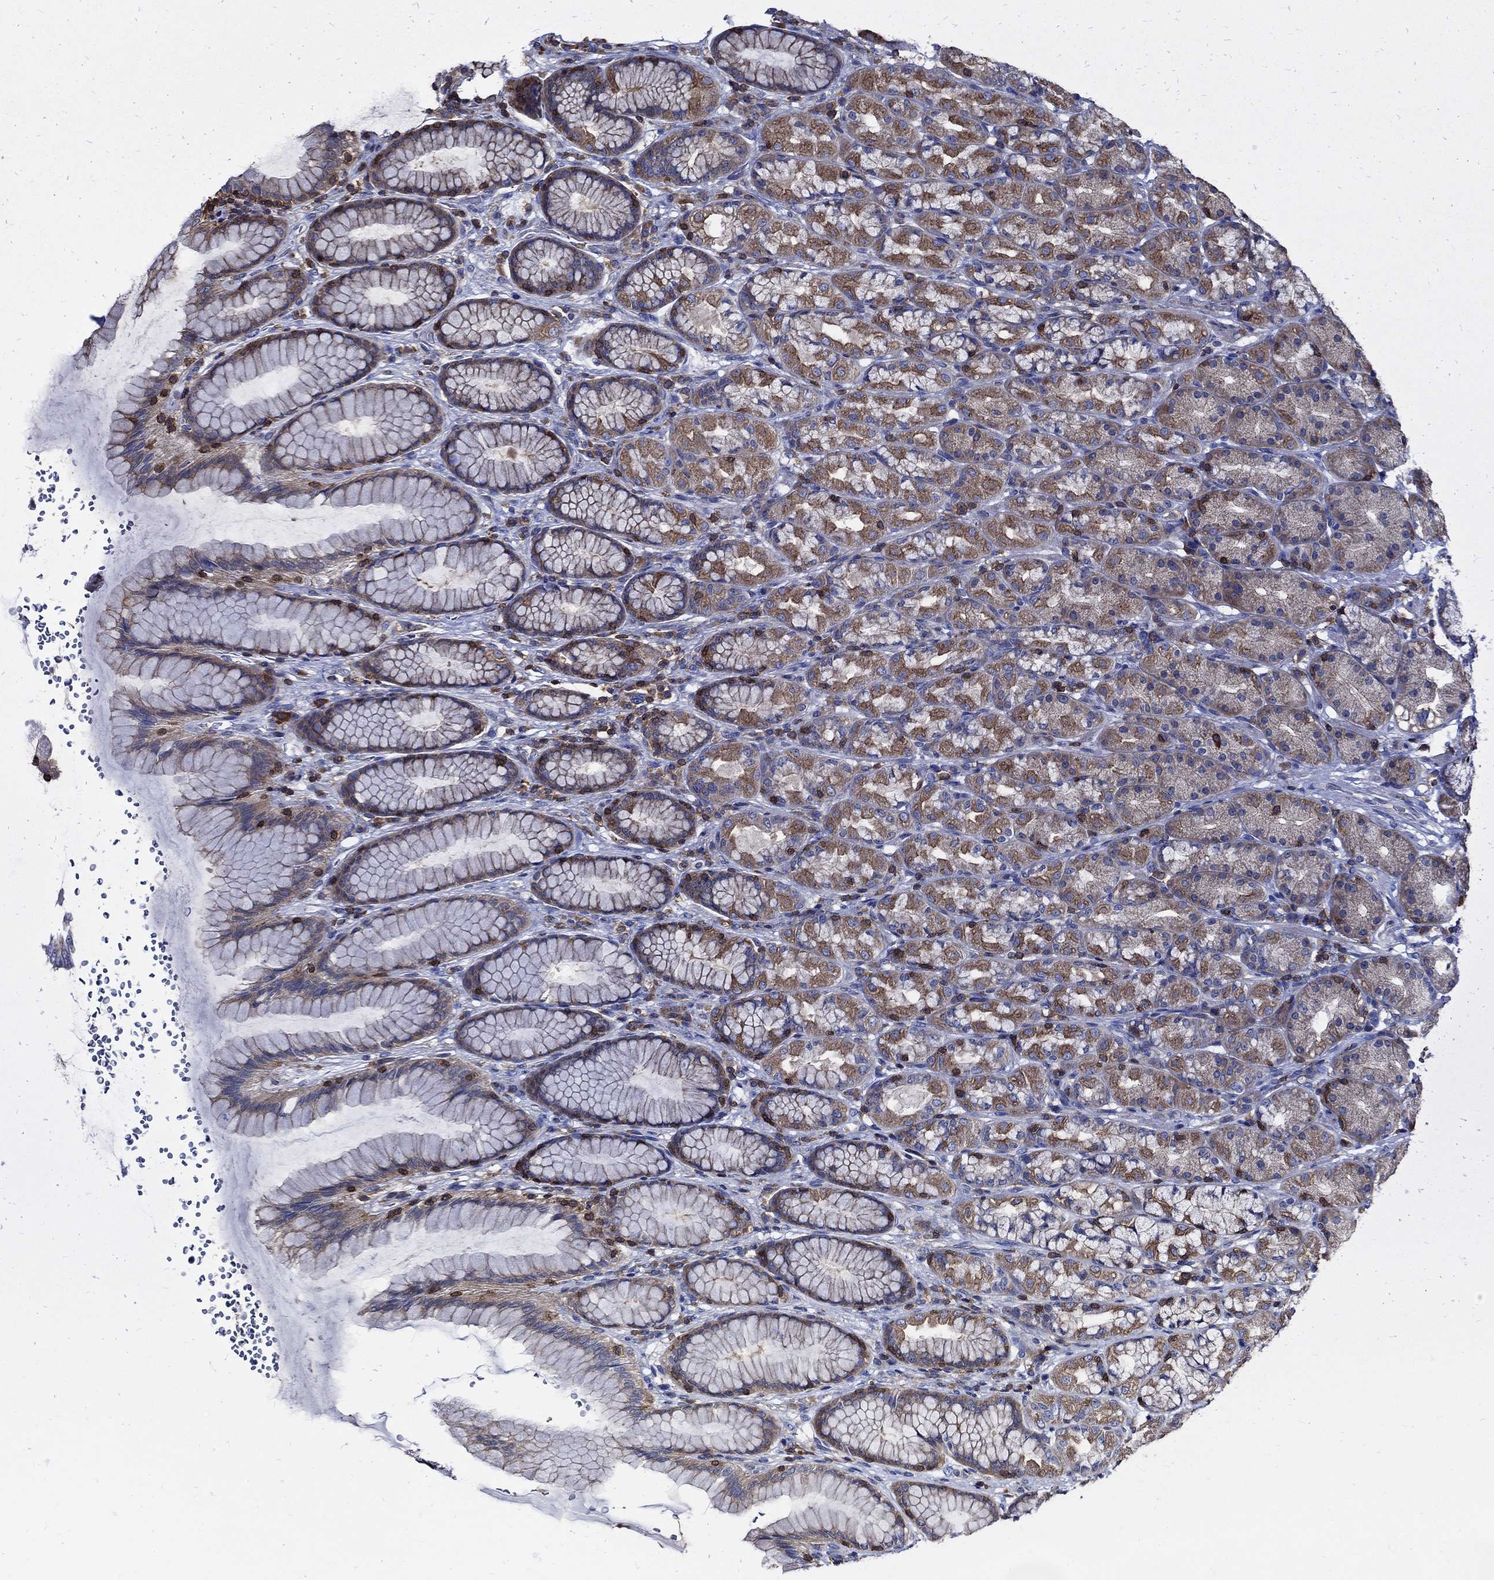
{"staining": {"intensity": "moderate", "quantity": "25%-75%", "location": "cytoplasmic/membranous"}, "tissue": "stomach", "cell_type": "Glandular cells", "image_type": "normal", "snomed": [{"axis": "morphology", "description": "Normal tissue, NOS"}, {"axis": "morphology", "description": "Adenocarcinoma, NOS"}, {"axis": "topography", "description": "Stomach"}], "caption": "The immunohistochemical stain highlights moderate cytoplasmic/membranous expression in glandular cells of unremarkable stomach. (Brightfield microscopy of DAB IHC at high magnification).", "gene": "AGAP2", "patient": {"sex": "female", "age": 79}}